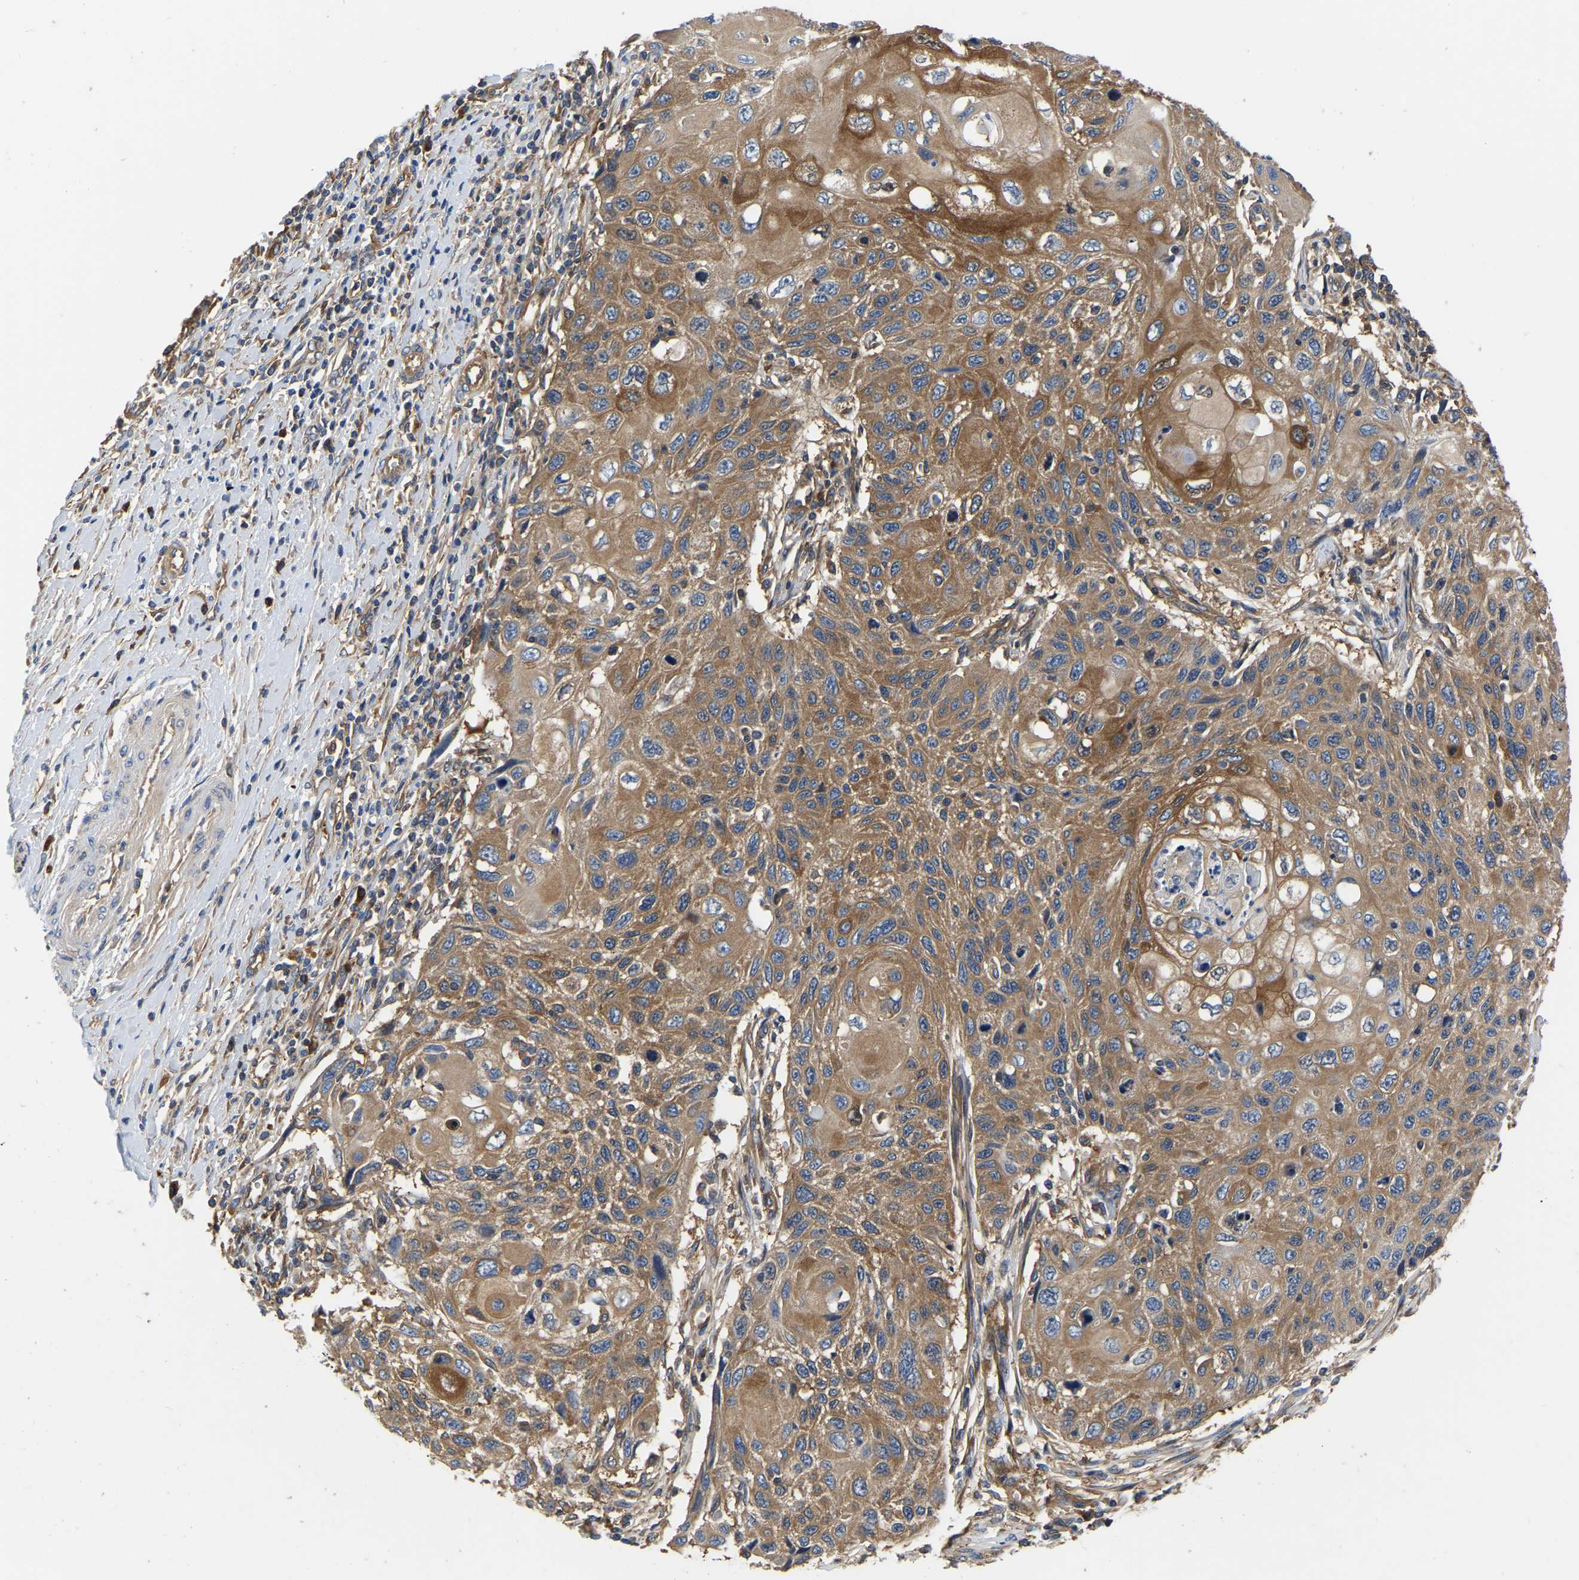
{"staining": {"intensity": "moderate", "quantity": ">75%", "location": "cytoplasmic/membranous"}, "tissue": "cervical cancer", "cell_type": "Tumor cells", "image_type": "cancer", "snomed": [{"axis": "morphology", "description": "Squamous cell carcinoma, NOS"}, {"axis": "topography", "description": "Cervix"}], "caption": "Moderate cytoplasmic/membranous expression for a protein is present in about >75% of tumor cells of cervical cancer (squamous cell carcinoma) using IHC.", "gene": "GARS1", "patient": {"sex": "female", "age": 70}}